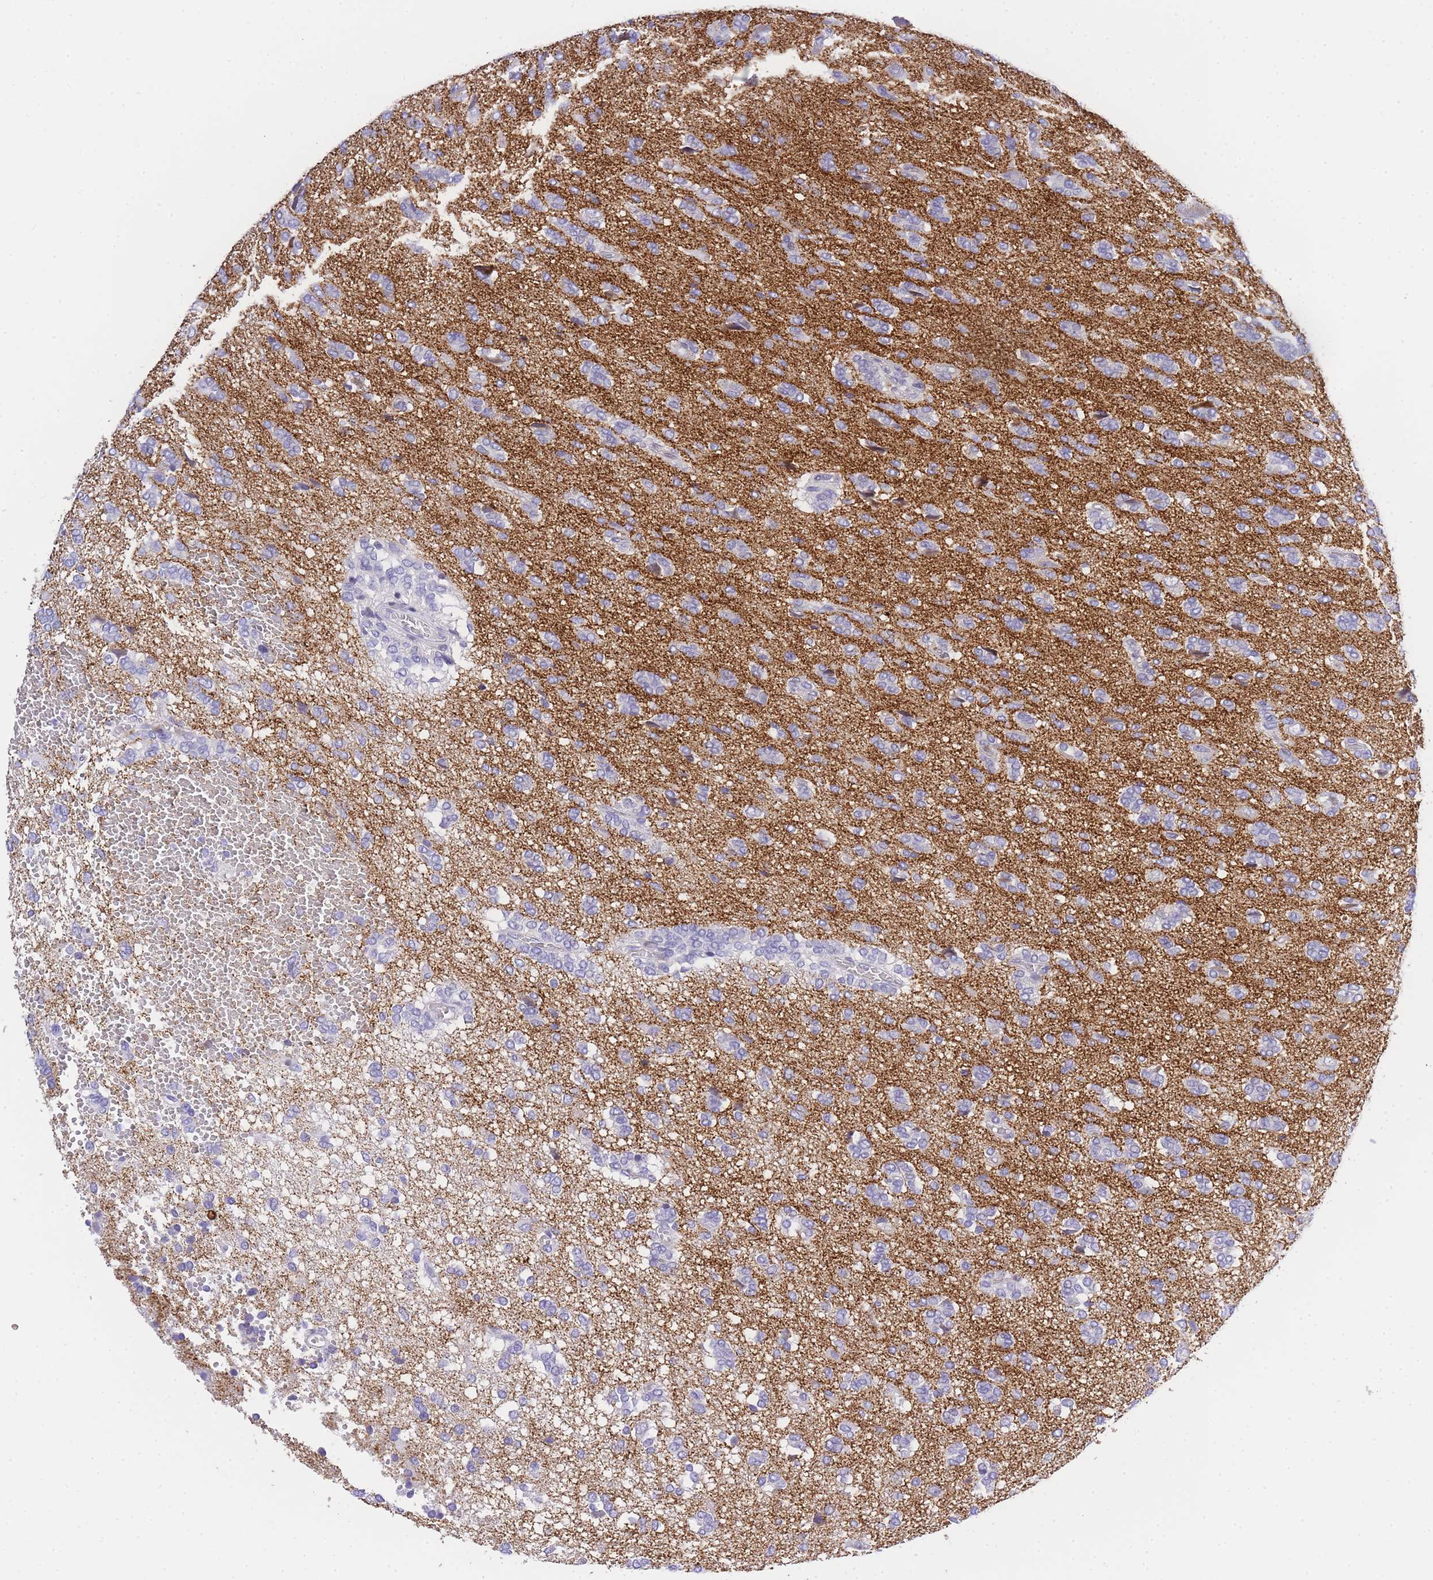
{"staining": {"intensity": "negative", "quantity": "none", "location": "none"}, "tissue": "glioma", "cell_type": "Tumor cells", "image_type": "cancer", "snomed": [{"axis": "morphology", "description": "Glioma, malignant, High grade"}, {"axis": "topography", "description": "Brain"}], "caption": "The histopathology image shows no staining of tumor cells in malignant glioma (high-grade).", "gene": "TIFAB", "patient": {"sex": "female", "age": 59}}